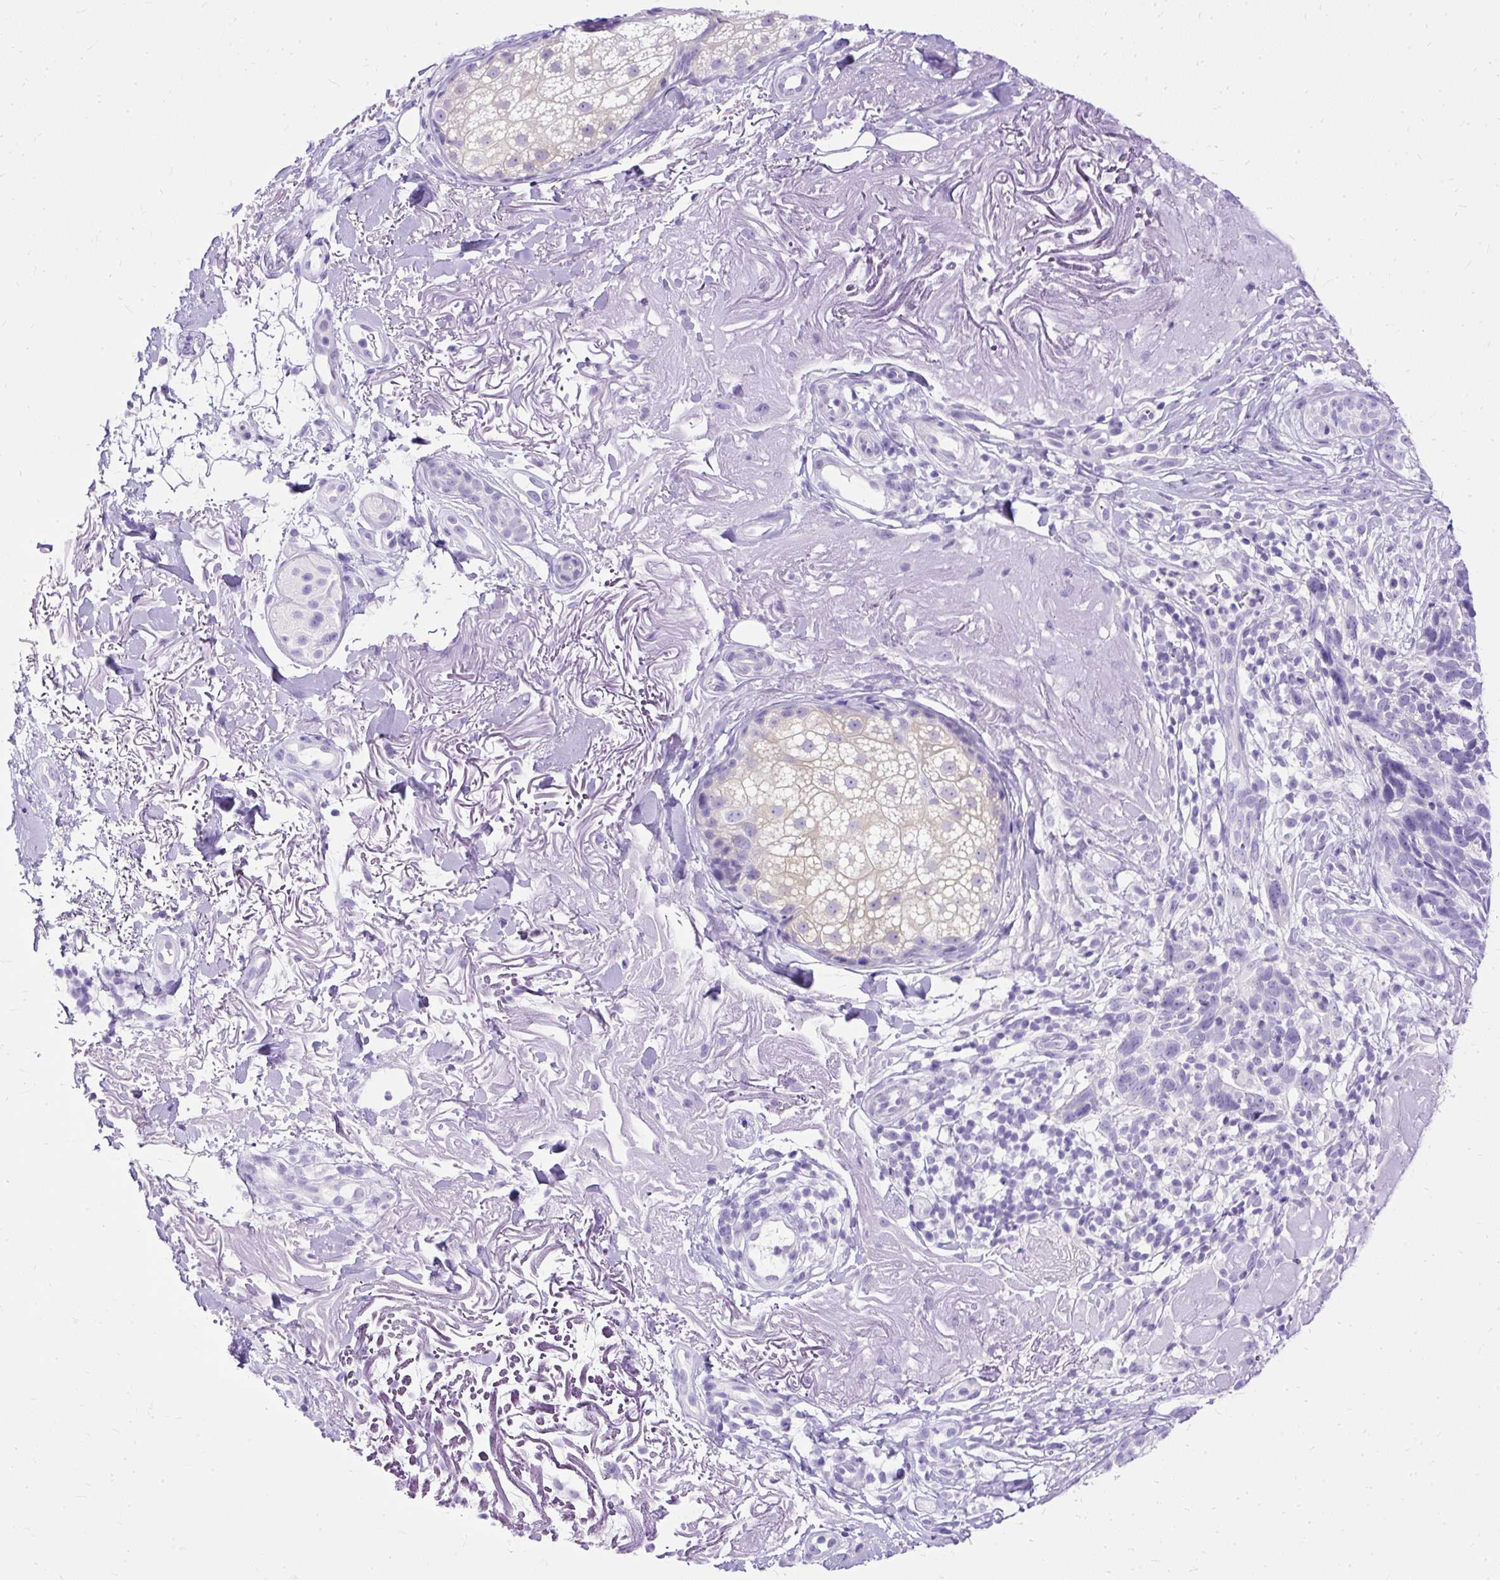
{"staining": {"intensity": "negative", "quantity": "none", "location": "none"}, "tissue": "skin cancer", "cell_type": "Tumor cells", "image_type": "cancer", "snomed": [{"axis": "morphology", "description": "Basal cell carcinoma"}, {"axis": "topography", "description": "Skin"}, {"axis": "topography", "description": "Skin of face"}], "caption": "Immunohistochemistry image of skin cancer stained for a protein (brown), which exhibits no expression in tumor cells.", "gene": "HEY1", "patient": {"sex": "female", "age": 95}}